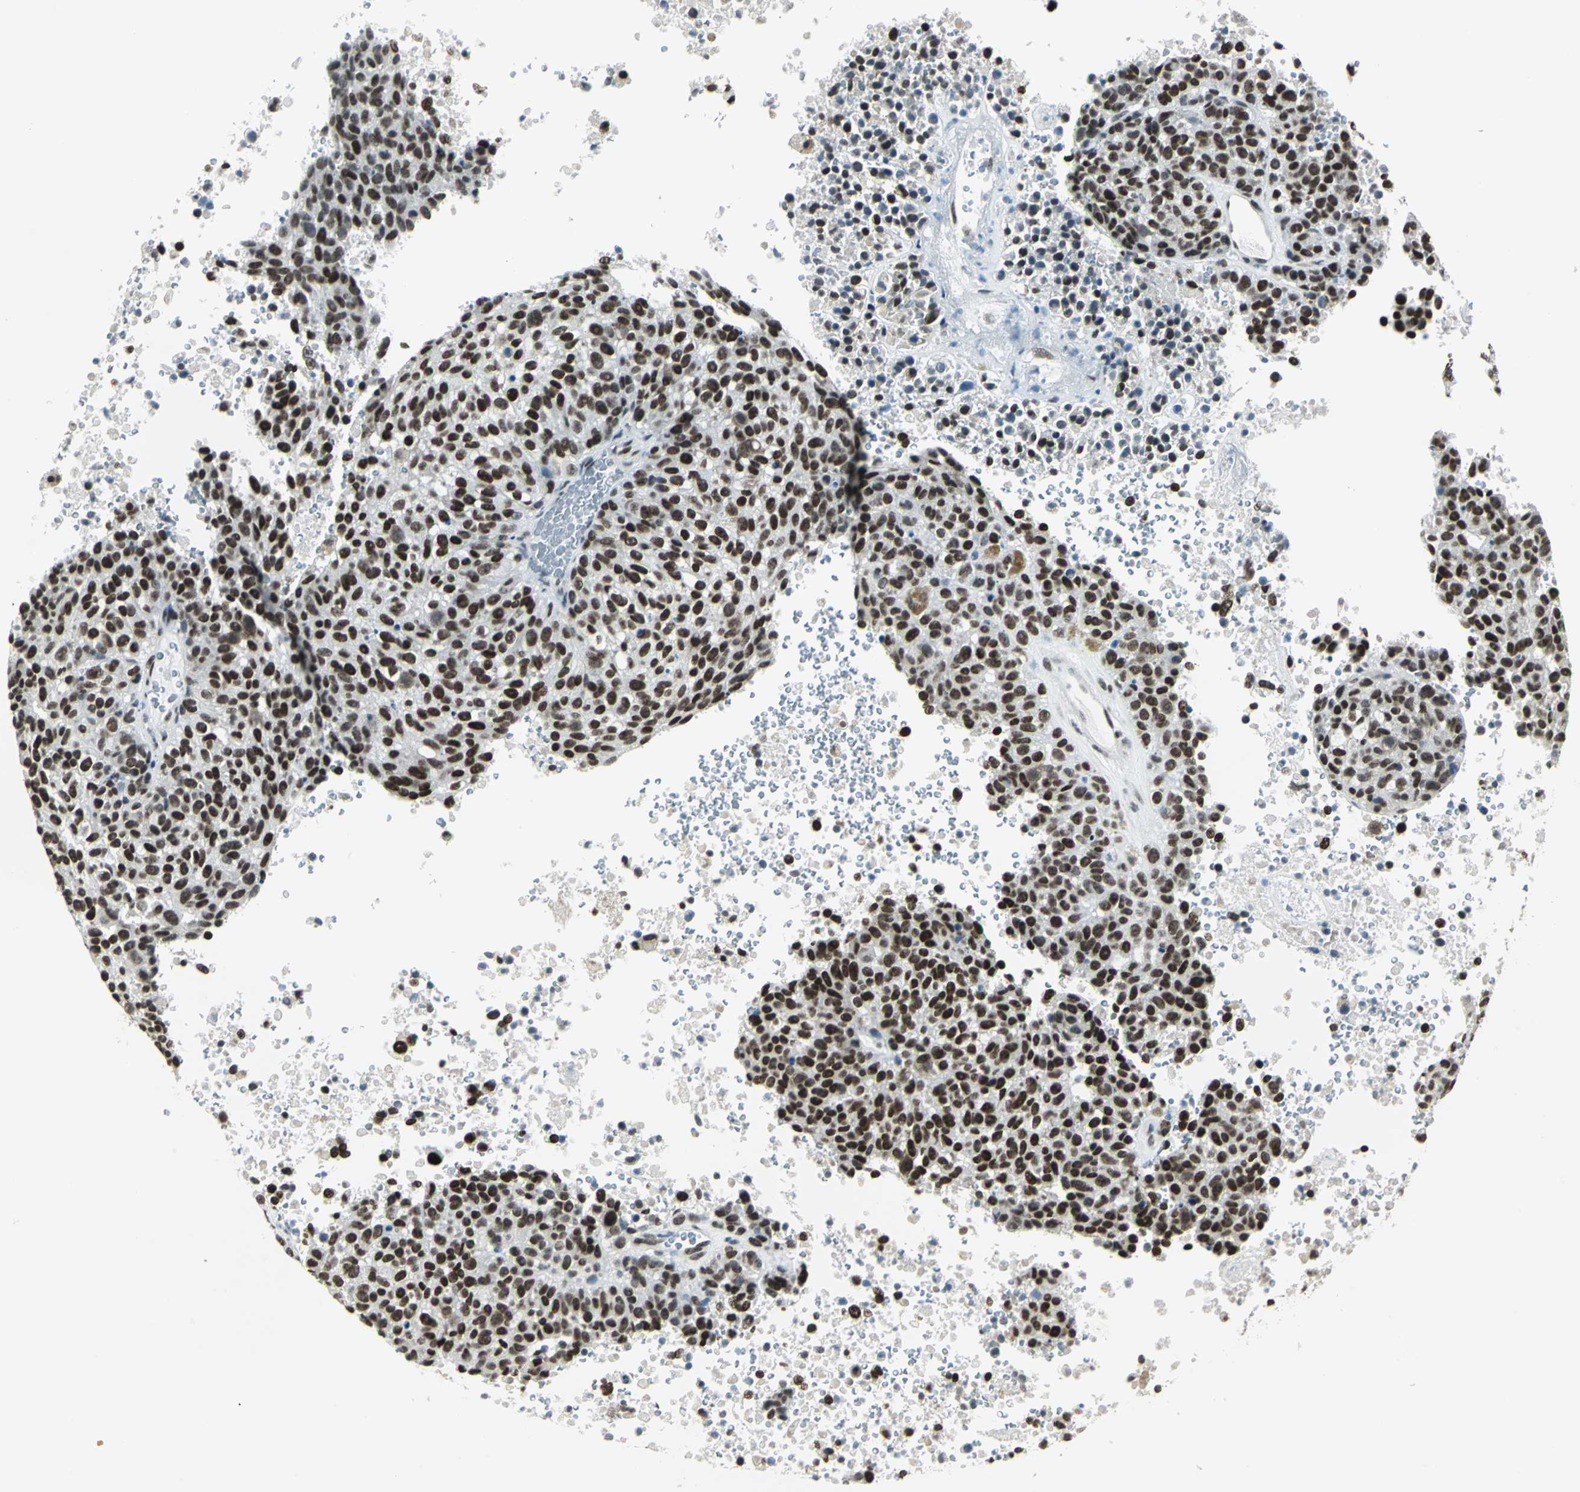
{"staining": {"intensity": "strong", "quantity": ">75%", "location": "nuclear"}, "tissue": "melanoma", "cell_type": "Tumor cells", "image_type": "cancer", "snomed": [{"axis": "morphology", "description": "Malignant melanoma, Metastatic site"}, {"axis": "topography", "description": "Cerebral cortex"}], "caption": "The image shows immunohistochemical staining of malignant melanoma (metastatic site). There is strong nuclear staining is present in about >75% of tumor cells.", "gene": "ADNP", "patient": {"sex": "female", "age": 52}}